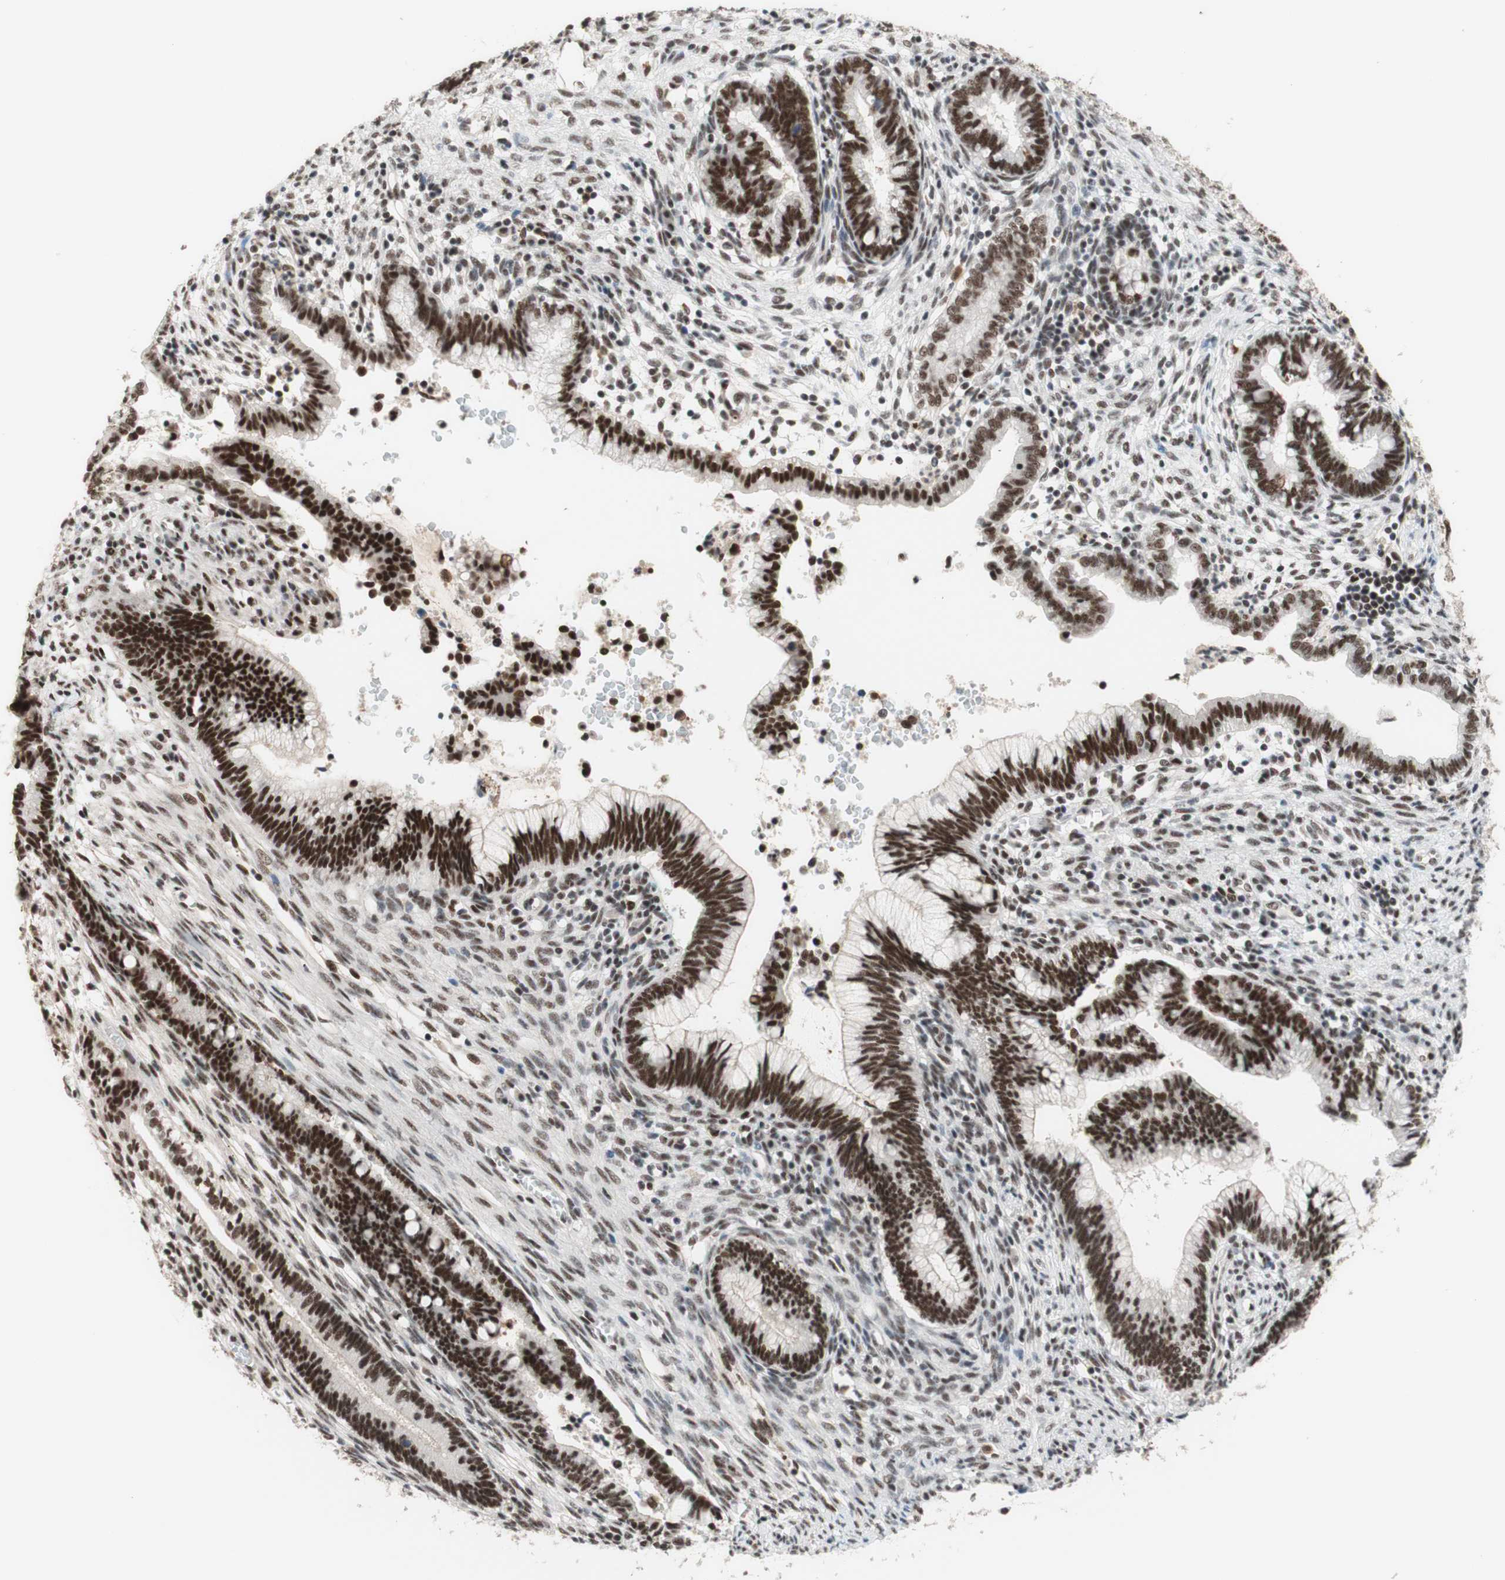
{"staining": {"intensity": "strong", "quantity": ">75%", "location": "nuclear"}, "tissue": "cervical cancer", "cell_type": "Tumor cells", "image_type": "cancer", "snomed": [{"axis": "morphology", "description": "Adenocarcinoma, NOS"}, {"axis": "topography", "description": "Cervix"}], "caption": "This photomicrograph reveals immunohistochemistry (IHC) staining of human adenocarcinoma (cervical), with high strong nuclear expression in about >75% of tumor cells.", "gene": "PRPF19", "patient": {"sex": "female", "age": 44}}